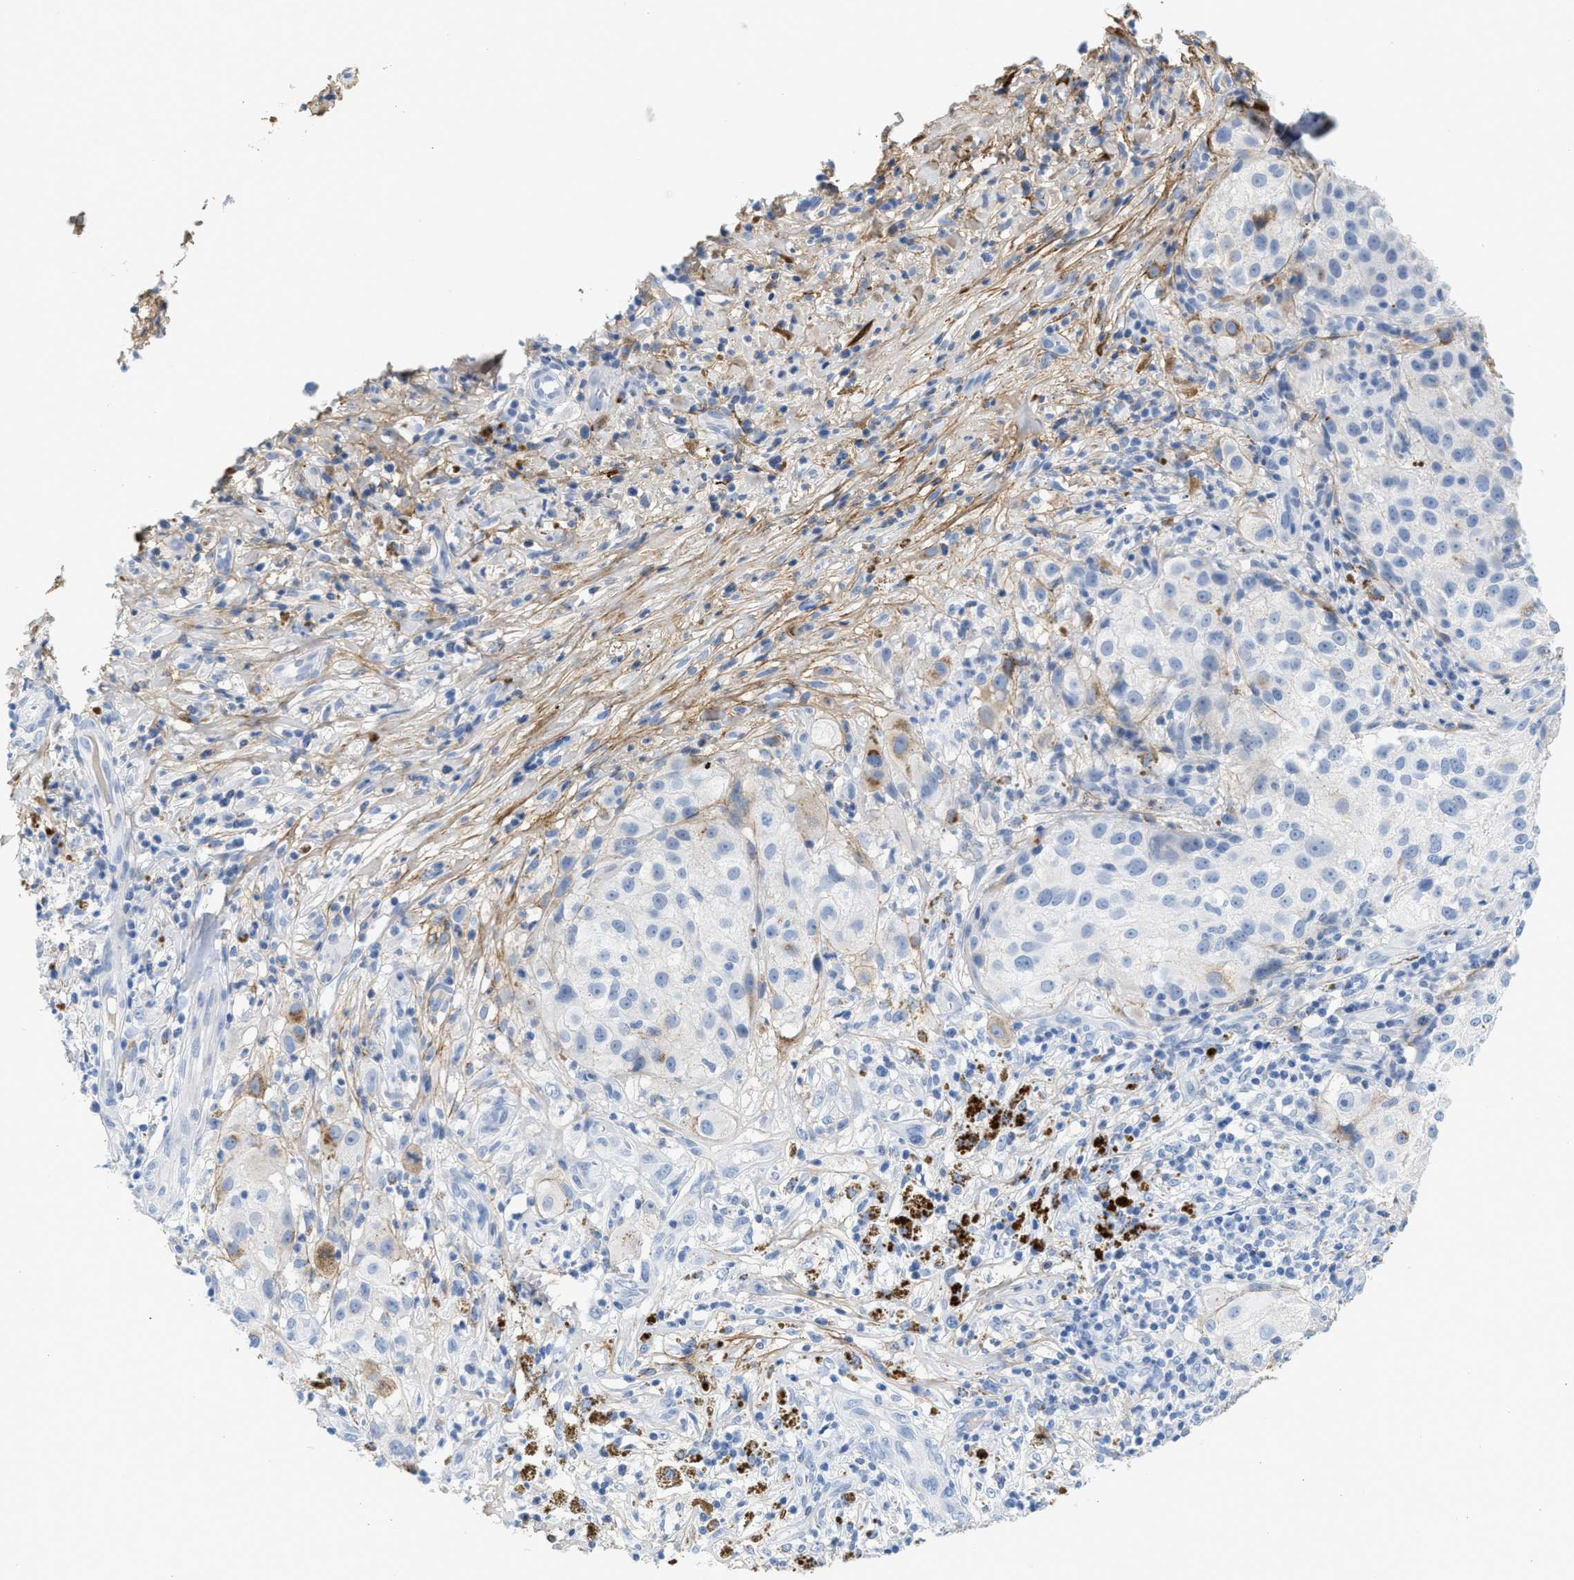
{"staining": {"intensity": "negative", "quantity": "none", "location": "none"}, "tissue": "melanoma", "cell_type": "Tumor cells", "image_type": "cancer", "snomed": [{"axis": "morphology", "description": "Necrosis, NOS"}, {"axis": "morphology", "description": "Malignant melanoma, NOS"}, {"axis": "topography", "description": "Skin"}], "caption": "Immunohistochemical staining of human malignant melanoma demonstrates no significant positivity in tumor cells.", "gene": "TNR", "patient": {"sex": "female", "age": 87}}